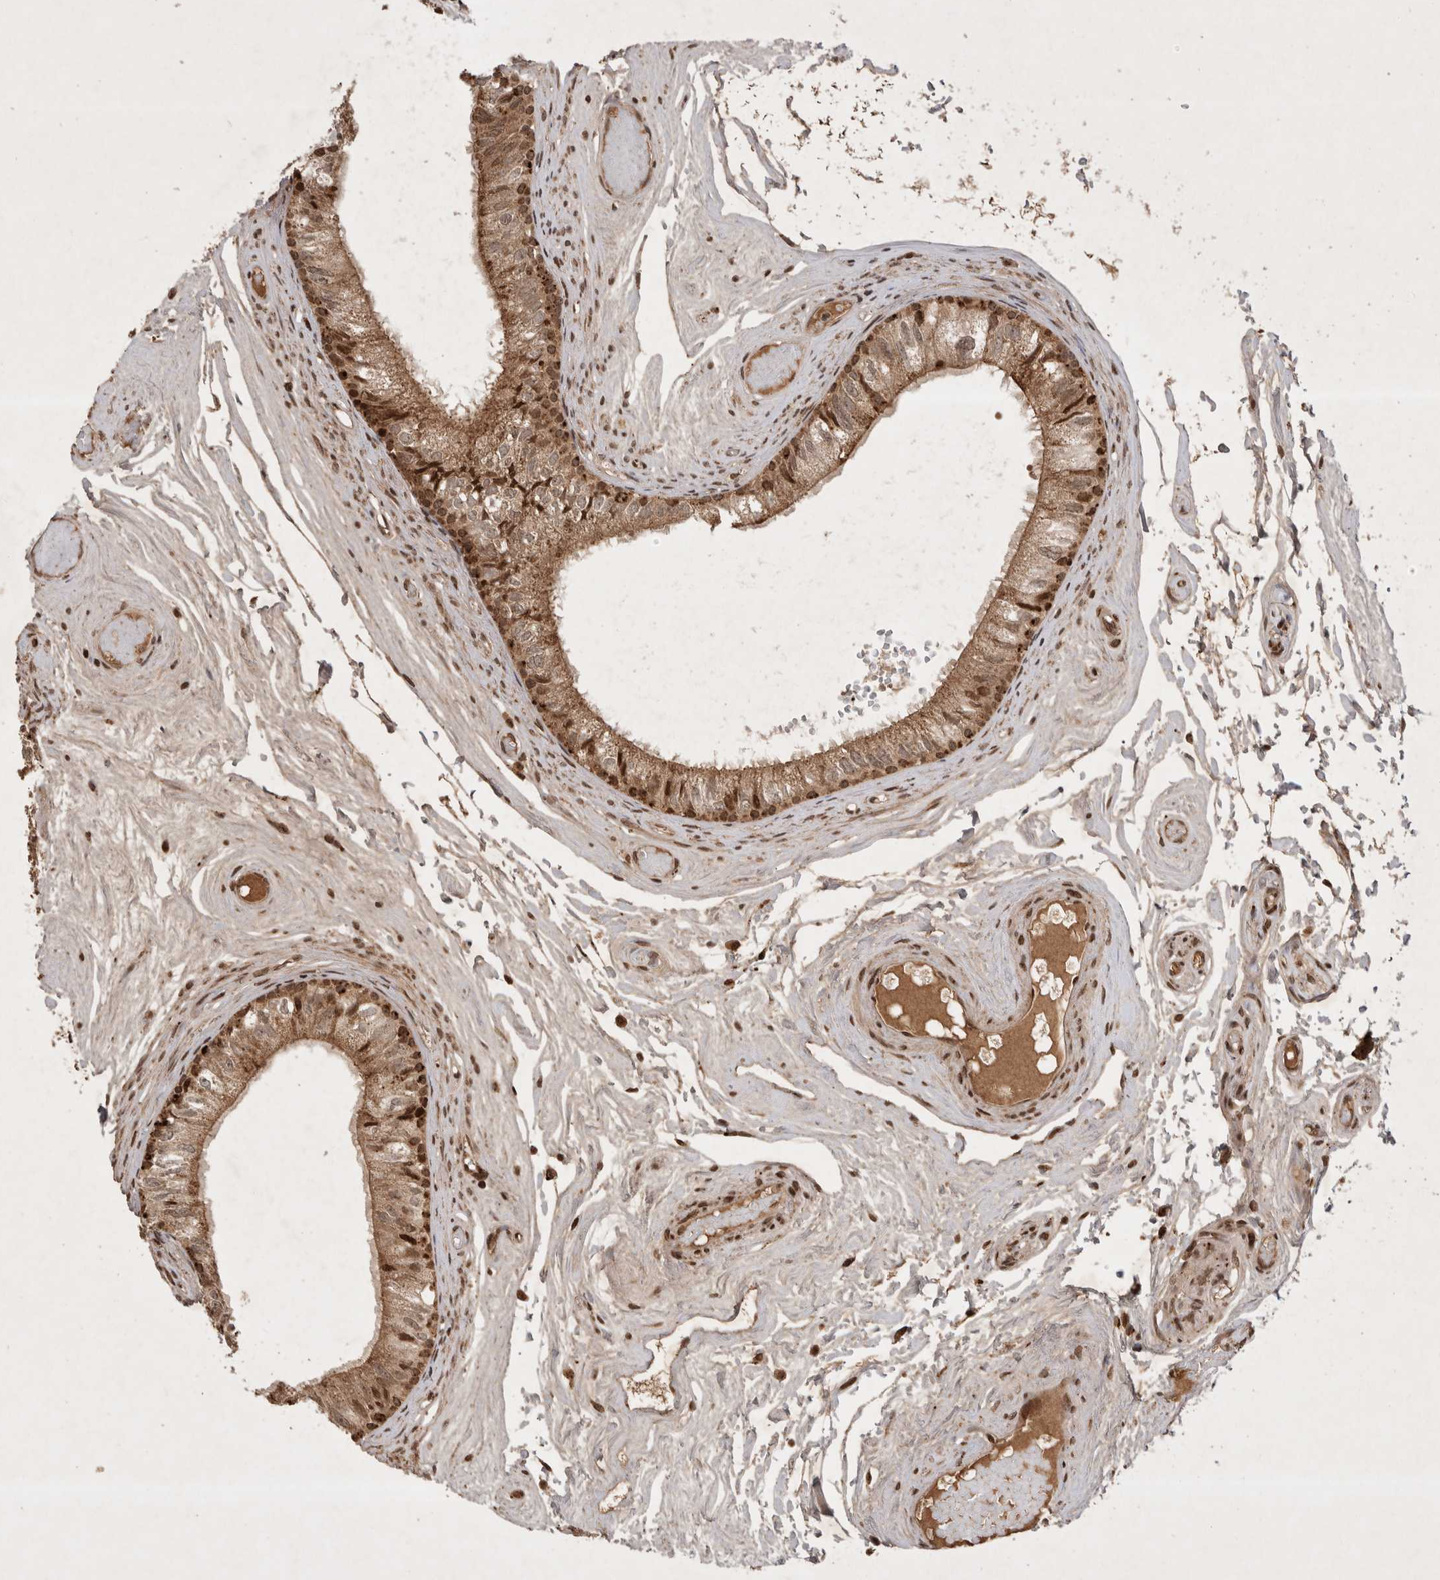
{"staining": {"intensity": "strong", "quantity": ">75%", "location": "cytoplasmic/membranous"}, "tissue": "epididymis", "cell_type": "Glandular cells", "image_type": "normal", "snomed": [{"axis": "morphology", "description": "Normal tissue, NOS"}, {"axis": "topography", "description": "Epididymis"}], "caption": "Protein expression analysis of normal human epididymis reveals strong cytoplasmic/membranous staining in about >75% of glandular cells. (Brightfield microscopy of DAB IHC at high magnification).", "gene": "FAM221A", "patient": {"sex": "male", "age": 79}}